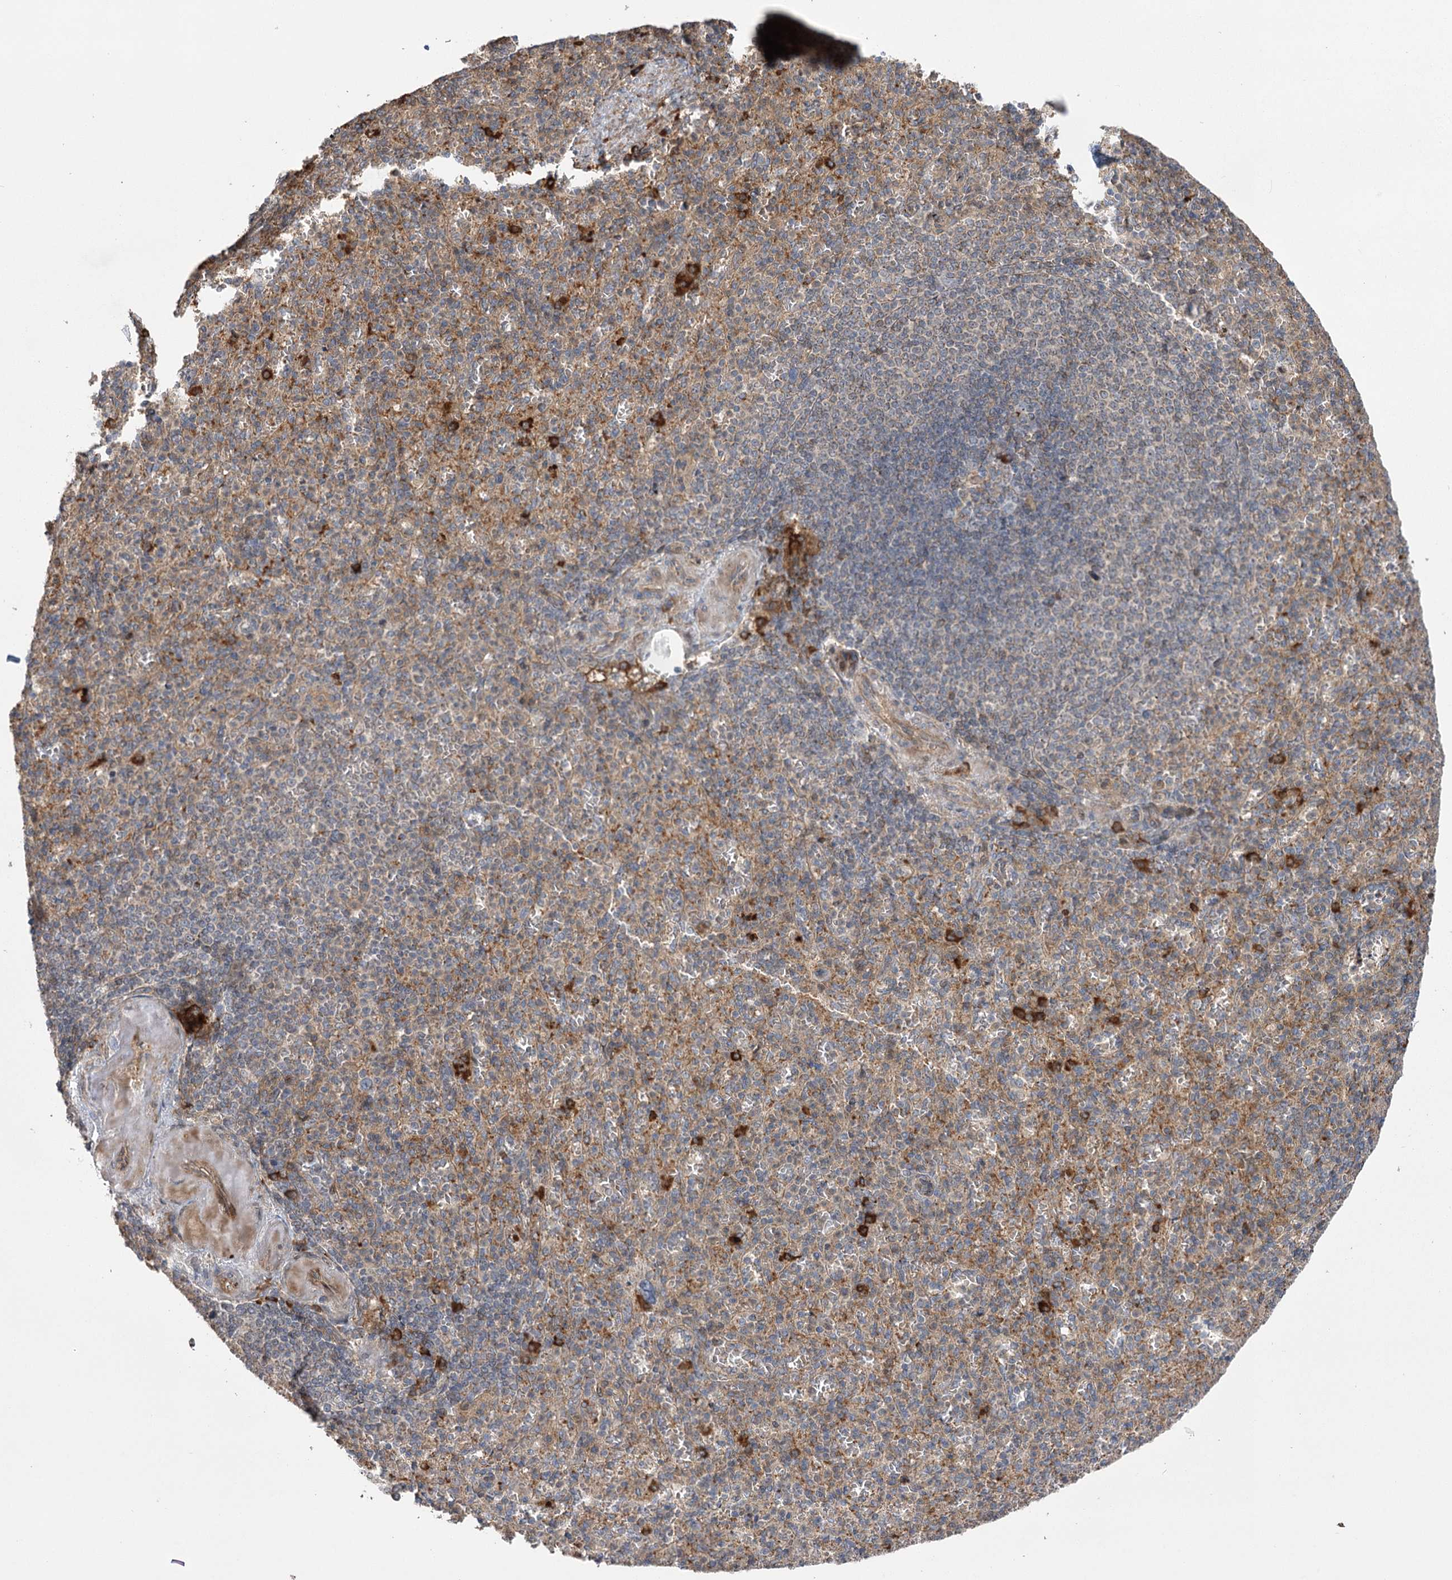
{"staining": {"intensity": "moderate", "quantity": "25%-75%", "location": "cytoplasmic/membranous"}, "tissue": "spleen", "cell_type": "Cells in red pulp", "image_type": "normal", "snomed": [{"axis": "morphology", "description": "Normal tissue, NOS"}, {"axis": "topography", "description": "Spleen"}], "caption": "This is an image of IHC staining of benign spleen, which shows moderate staining in the cytoplasmic/membranous of cells in red pulp.", "gene": "KCNN2", "patient": {"sex": "female", "age": 74}}